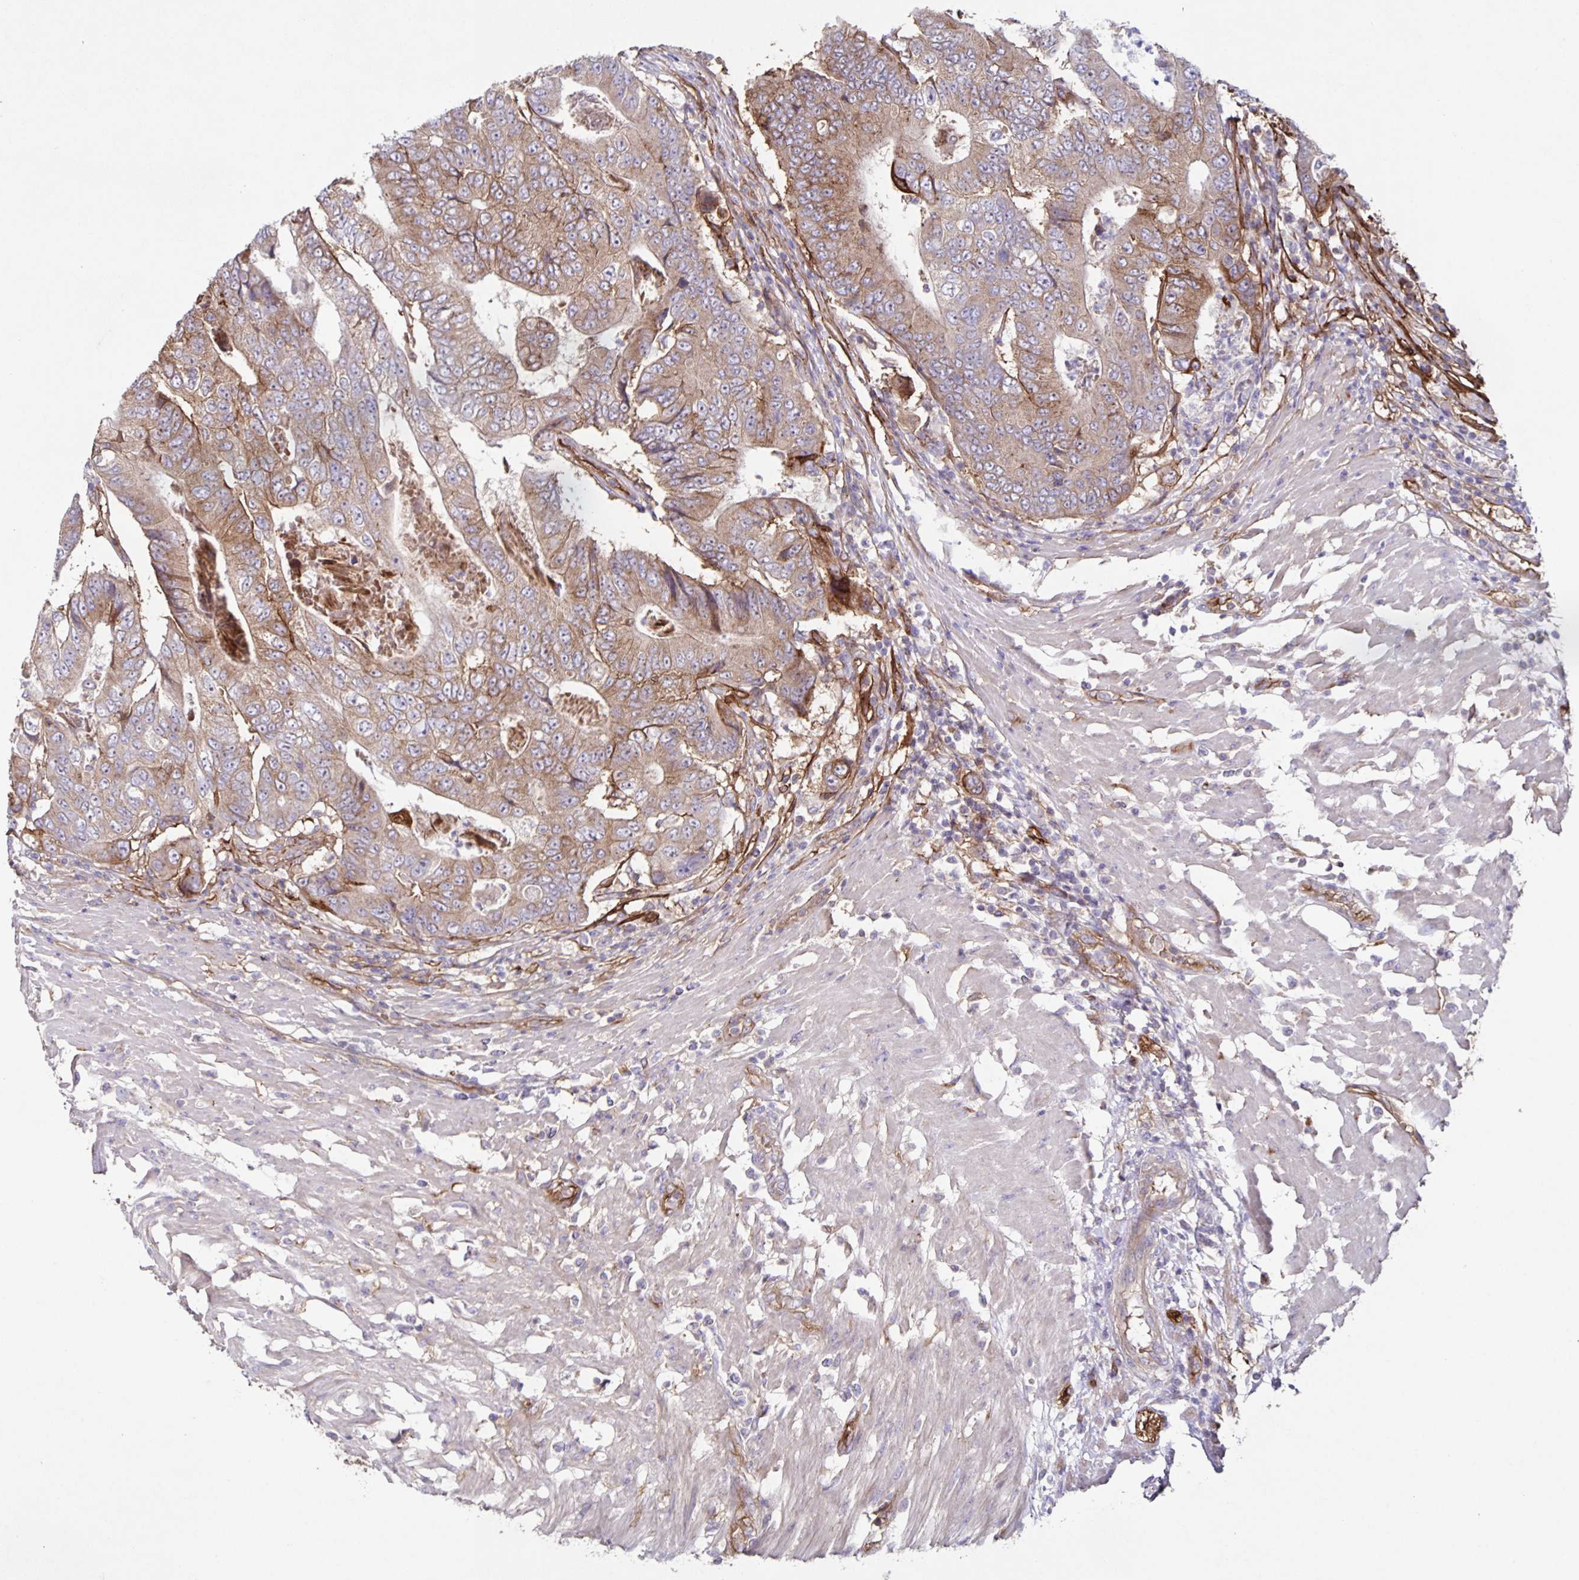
{"staining": {"intensity": "moderate", "quantity": ">75%", "location": "cytoplasmic/membranous"}, "tissue": "colorectal cancer", "cell_type": "Tumor cells", "image_type": "cancer", "snomed": [{"axis": "morphology", "description": "Adenocarcinoma, NOS"}, {"axis": "topography", "description": "Colon"}], "caption": "IHC staining of colorectal adenocarcinoma, which reveals medium levels of moderate cytoplasmic/membranous expression in approximately >75% of tumor cells indicating moderate cytoplasmic/membranous protein expression. The staining was performed using DAB (brown) for protein detection and nuclei were counterstained in hematoxylin (blue).", "gene": "ITGA2", "patient": {"sex": "female", "age": 48}}